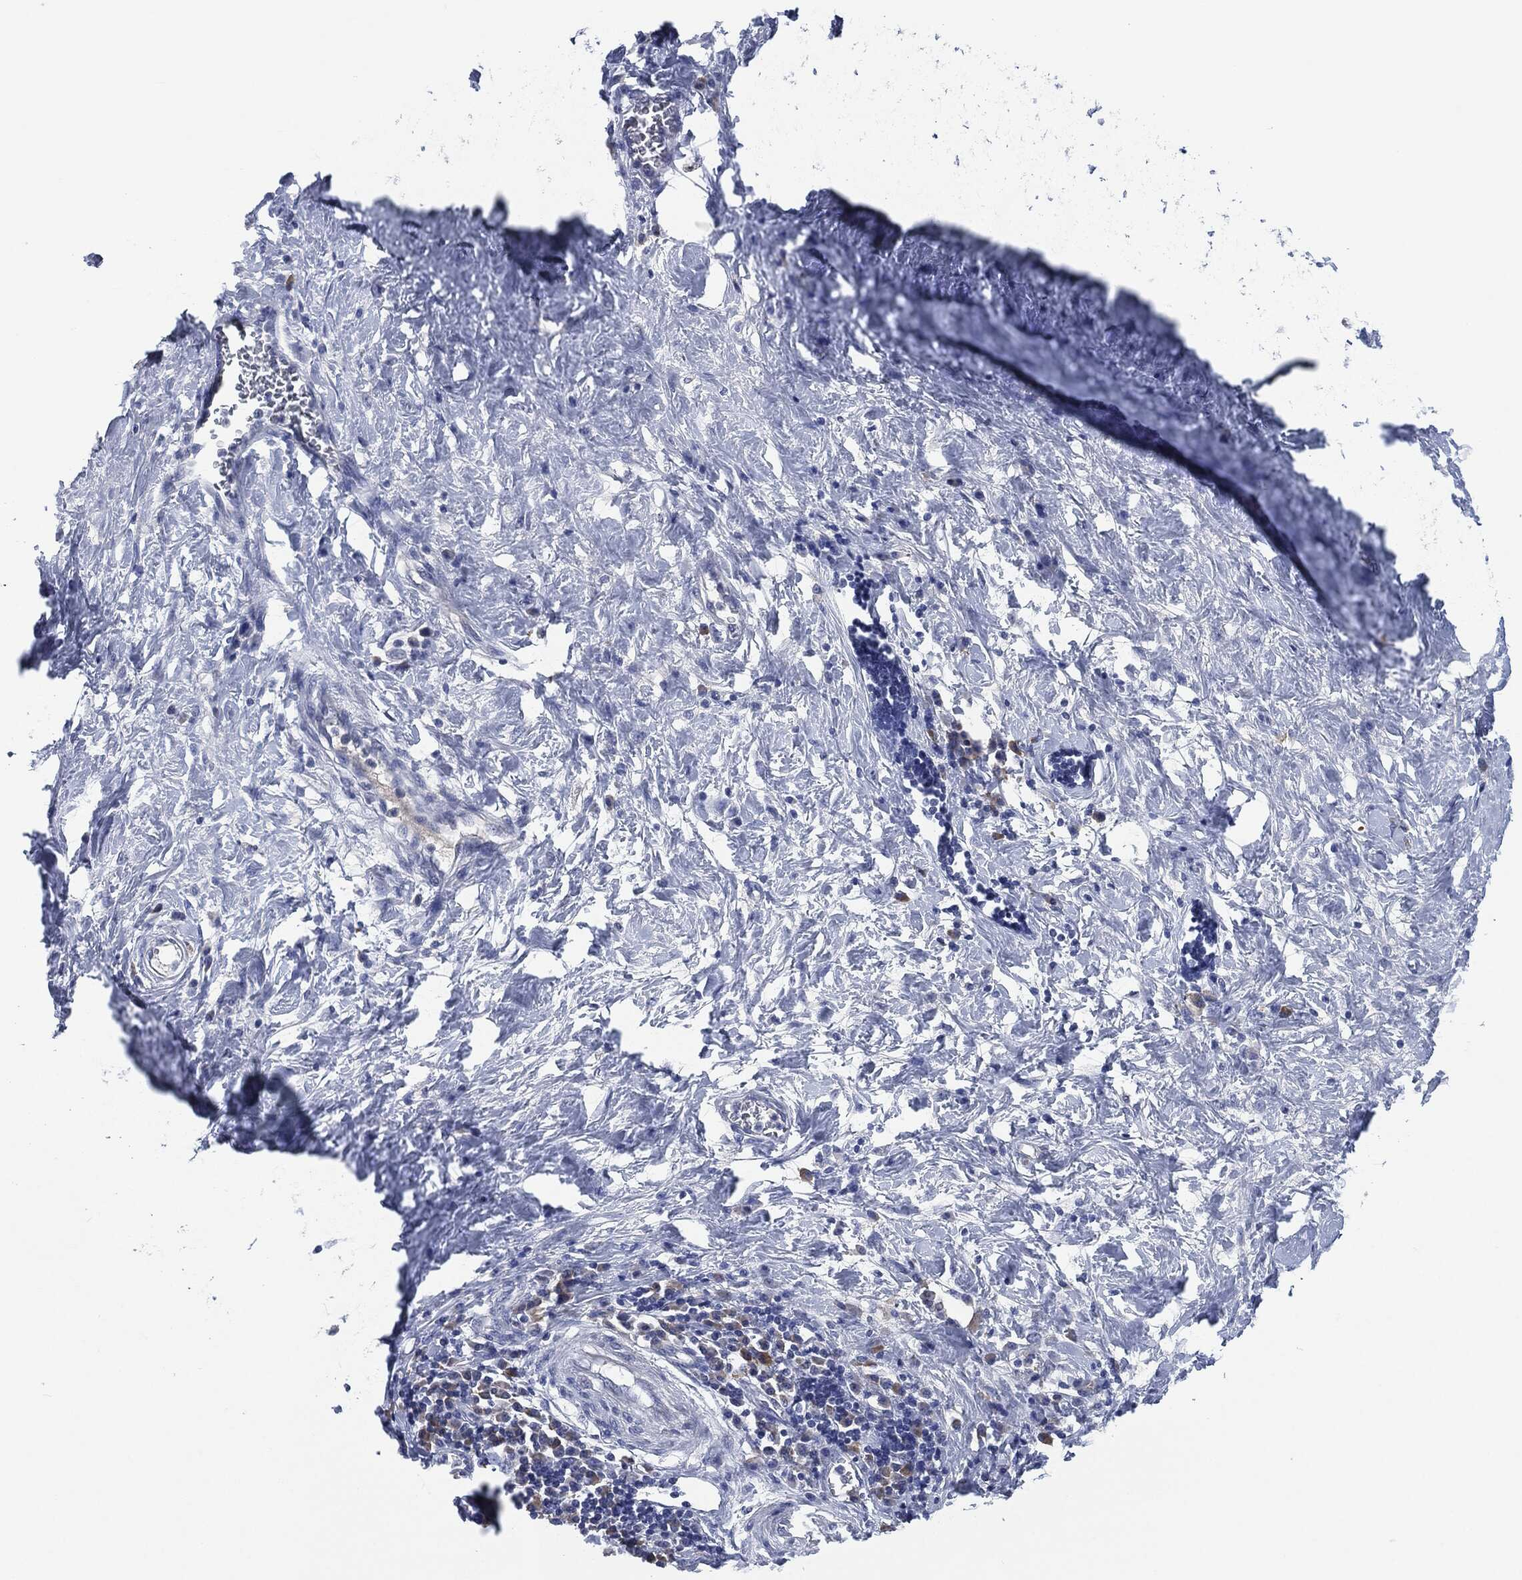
{"staining": {"intensity": "moderate", "quantity": "<25%", "location": "cytoplasmic/membranous"}, "tissue": "stomach cancer", "cell_type": "Tumor cells", "image_type": "cancer", "snomed": [{"axis": "morphology", "description": "Normal tissue, NOS"}, {"axis": "morphology", "description": "Adenocarcinoma, NOS"}, {"axis": "topography", "description": "Stomach"}], "caption": "Immunohistochemical staining of human stomach adenocarcinoma displays moderate cytoplasmic/membranous protein staining in about <25% of tumor cells.", "gene": "IL2RG", "patient": {"sex": "female", "age": 64}}